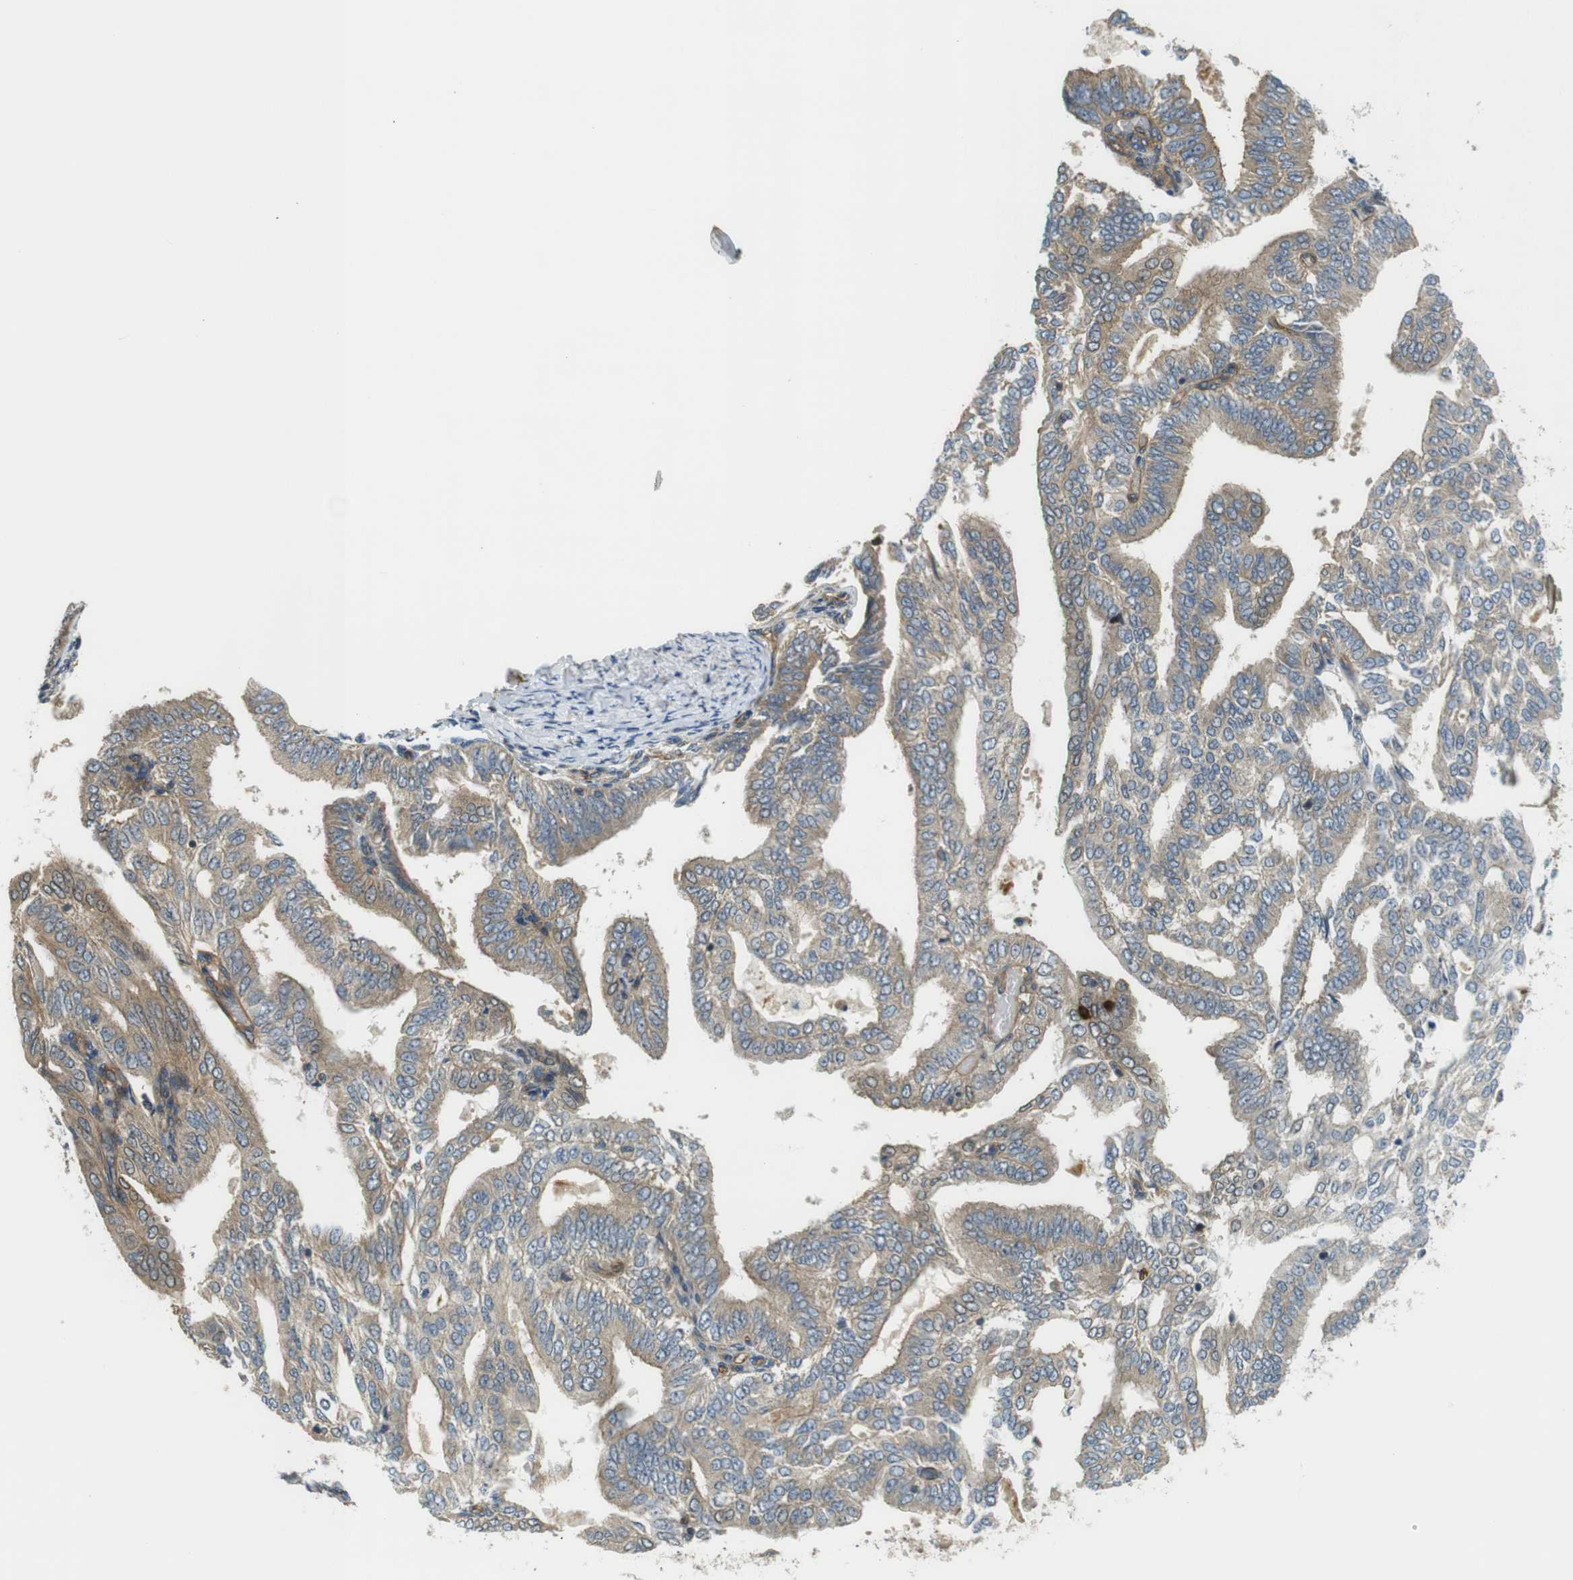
{"staining": {"intensity": "weak", "quantity": ">75%", "location": "cytoplasmic/membranous"}, "tissue": "endometrial cancer", "cell_type": "Tumor cells", "image_type": "cancer", "snomed": [{"axis": "morphology", "description": "Adenocarcinoma, NOS"}, {"axis": "topography", "description": "Endometrium"}], "caption": "High-power microscopy captured an immunohistochemistry (IHC) histopathology image of adenocarcinoma (endometrial), revealing weak cytoplasmic/membranous staining in about >75% of tumor cells. Using DAB (brown) and hematoxylin (blue) stains, captured at high magnification using brightfield microscopy.", "gene": "TSC1", "patient": {"sex": "female", "age": 58}}